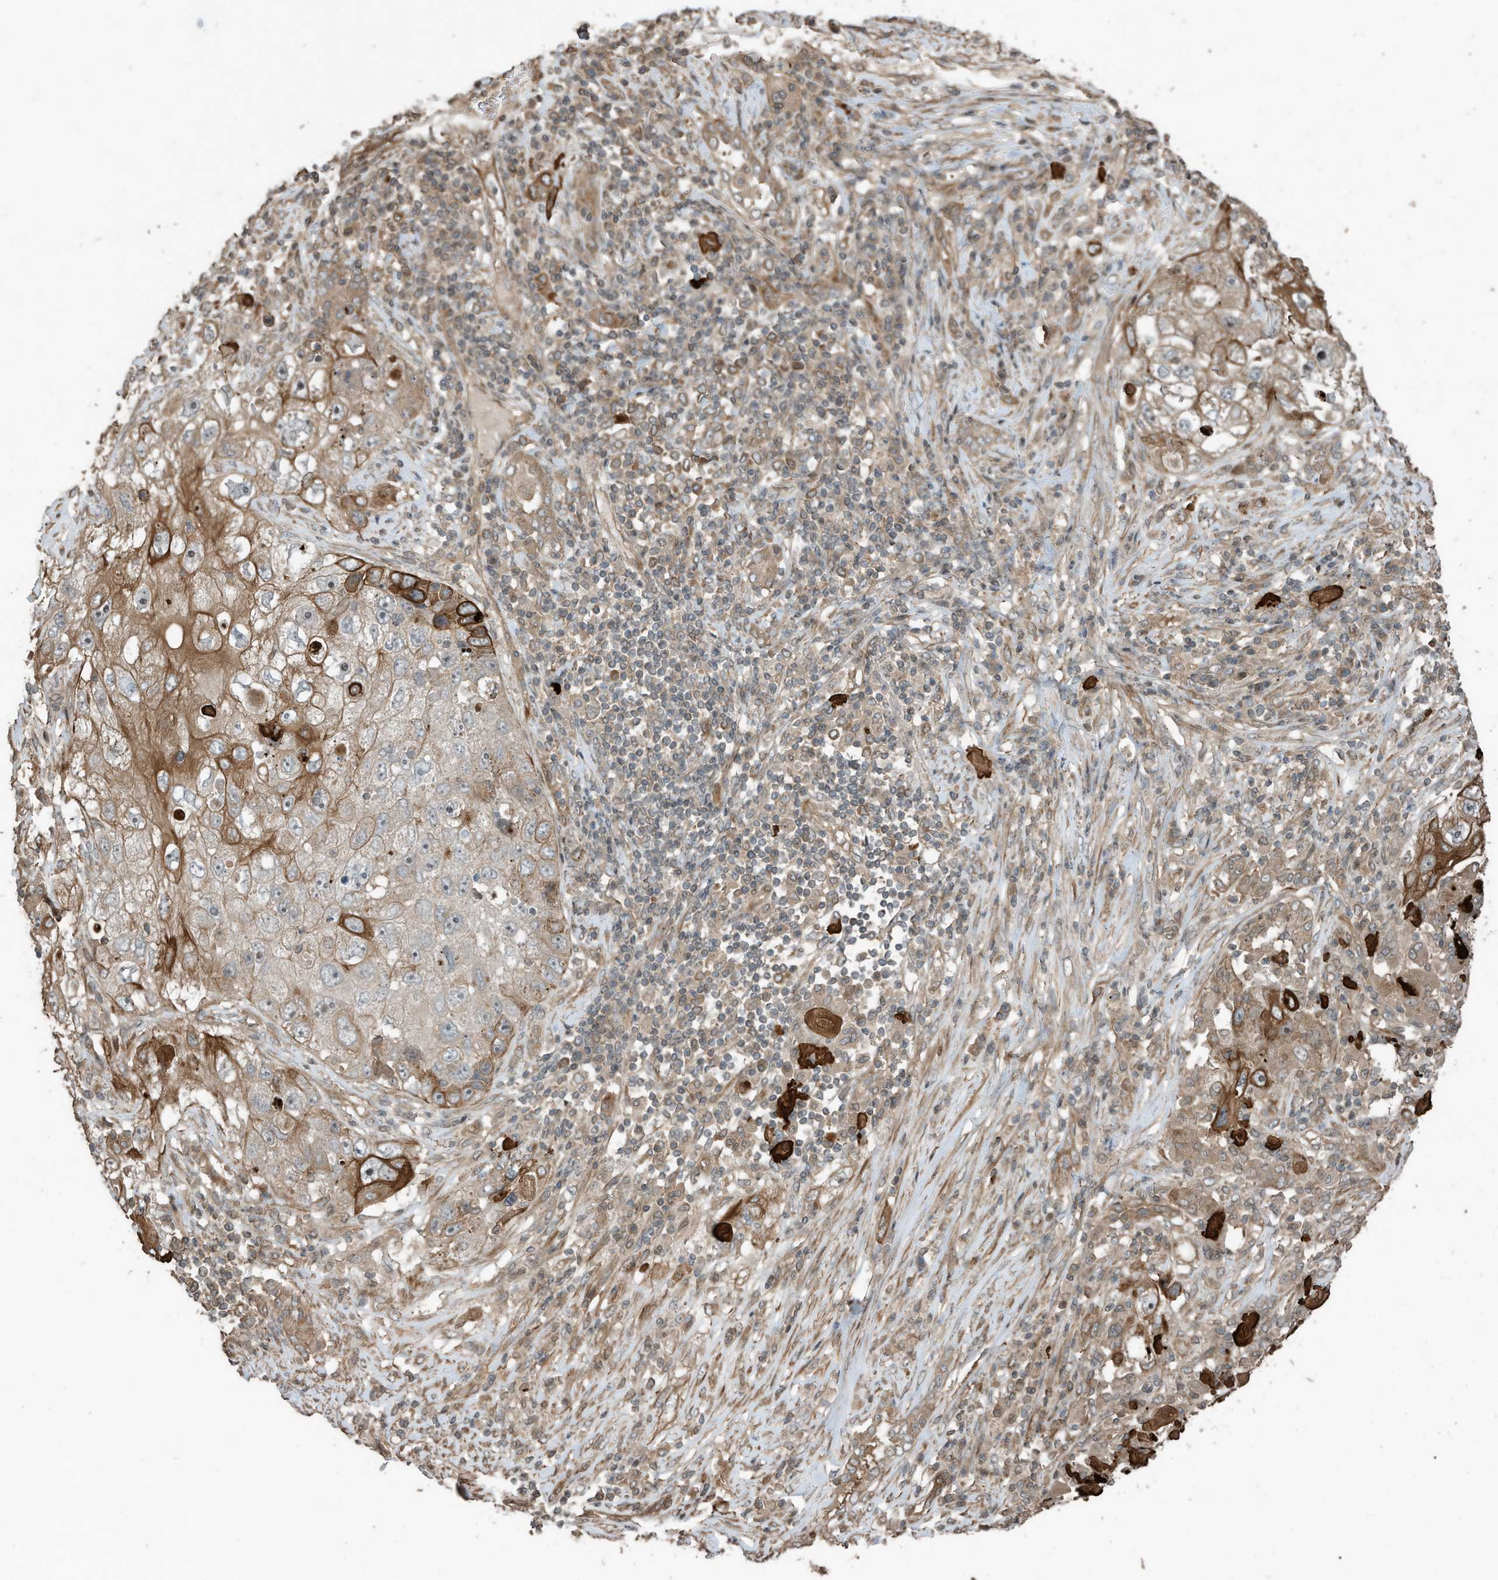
{"staining": {"intensity": "strong", "quantity": ">75%", "location": "cytoplasmic/membranous"}, "tissue": "lung cancer", "cell_type": "Tumor cells", "image_type": "cancer", "snomed": [{"axis": "morphology", "description": "Squamous cell carcinoma, NOS"}, {"axis": "topography", "description": "Lung"}], "caption": "Immunohistochemistry micrograph of lung cancer (squamous cell carcinoma) stained for a protein (brown), which displays high levels of strong cytoplasmic/membranous staining in about >75% of tumor cells.", "gene": "ZNF653", "patient": {"sex": "male", "age": 61}}